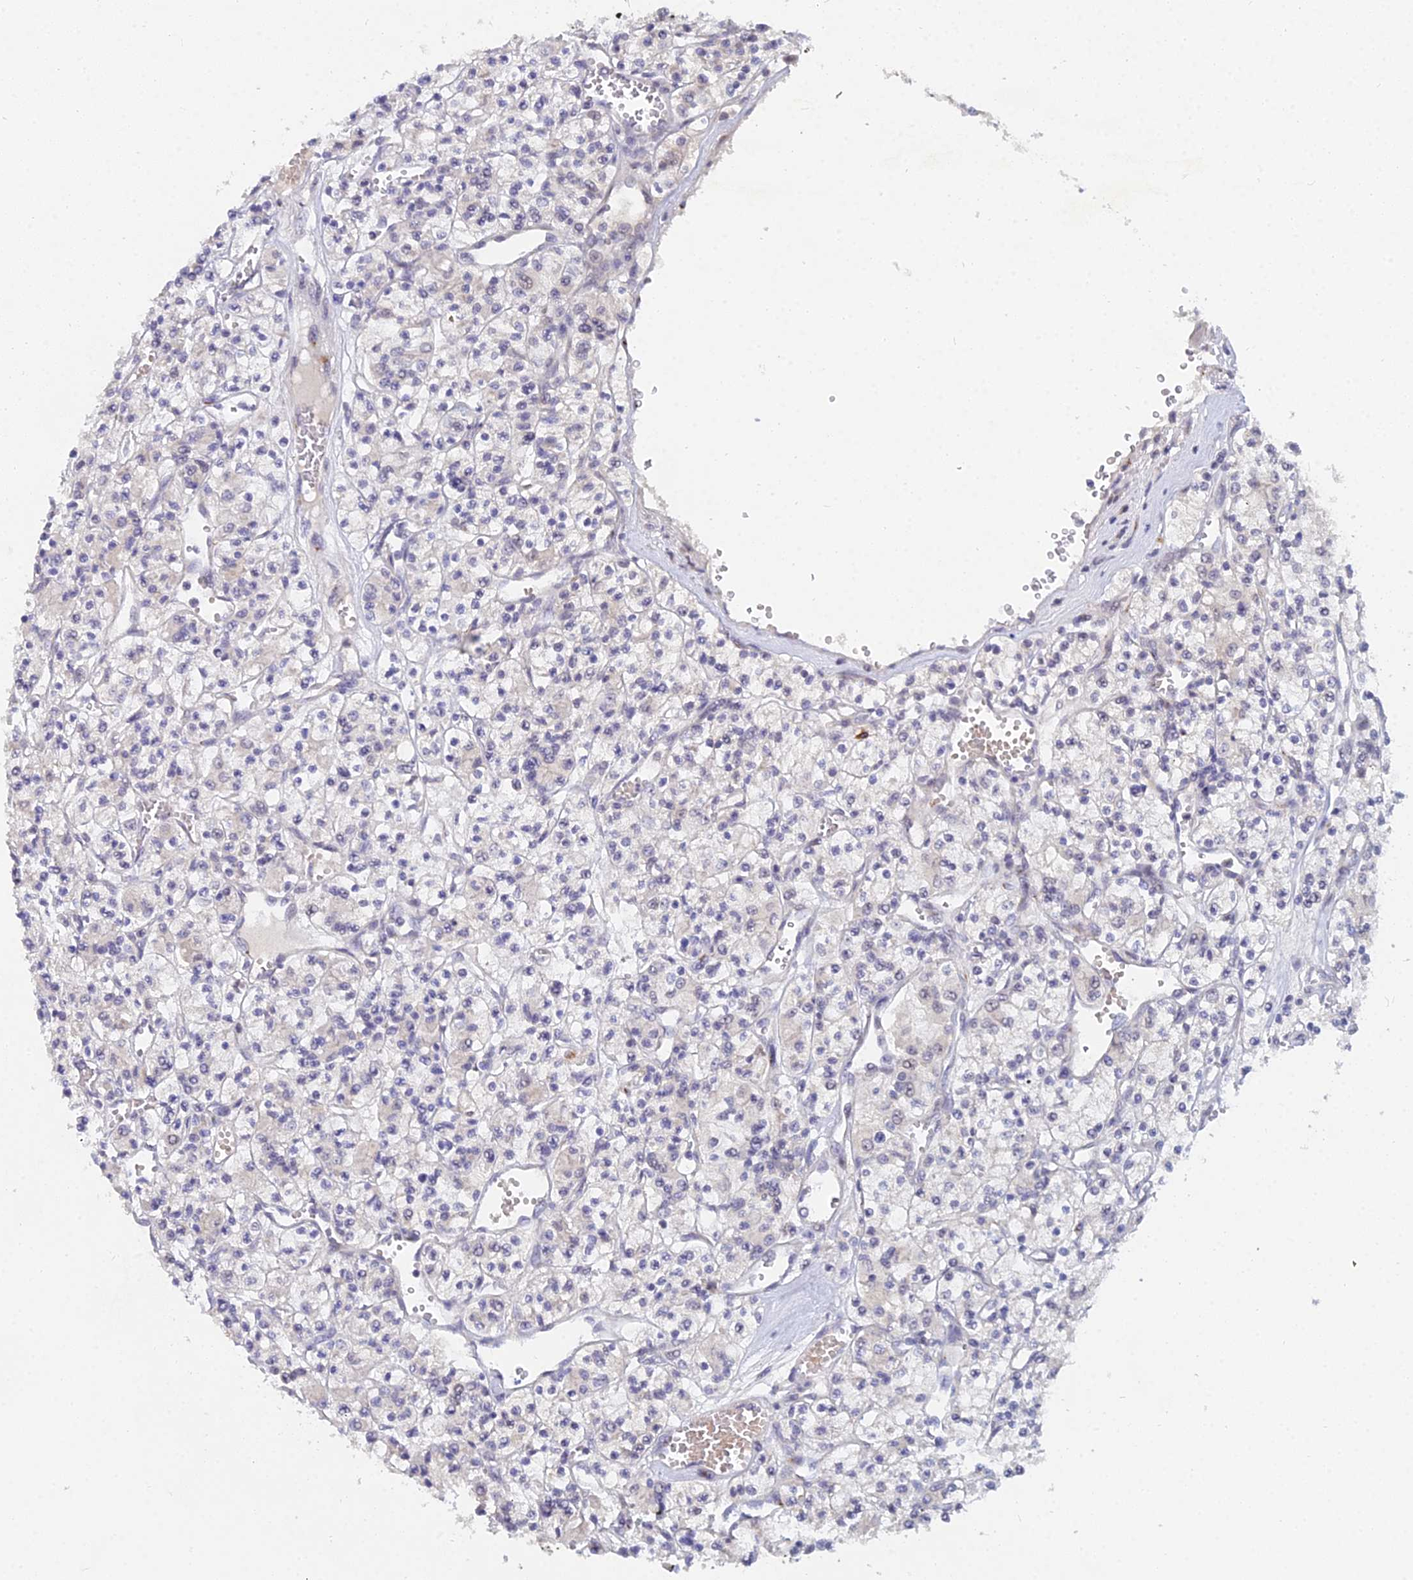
{"staining": {"intensity": "negative", "quantity": "none", "location": "none"}, "tissue": "renal cancer", "cell_type": "Tumor cells", "image_type": "cancer", "snomed": [{"axis": "morphology", "description": "Adenocarcinoma, NOS"}, {"axis": "topography", "description": "Kidney"}], "caption": "IHC photomicrograph of neoplastic tissue: renal adenocarcinoma stained with DAB (3,3'-diaminobenzidine) displays no significant protein expression in tumor cells. Brightfield microscopy of IHC stained with DAB (3,3'-diaminobenzidine) (brown) and hematoxylin (blue), captured at high magnification.", "gene": "THOC3", "patient": {"sex": "female", "age": 59}}